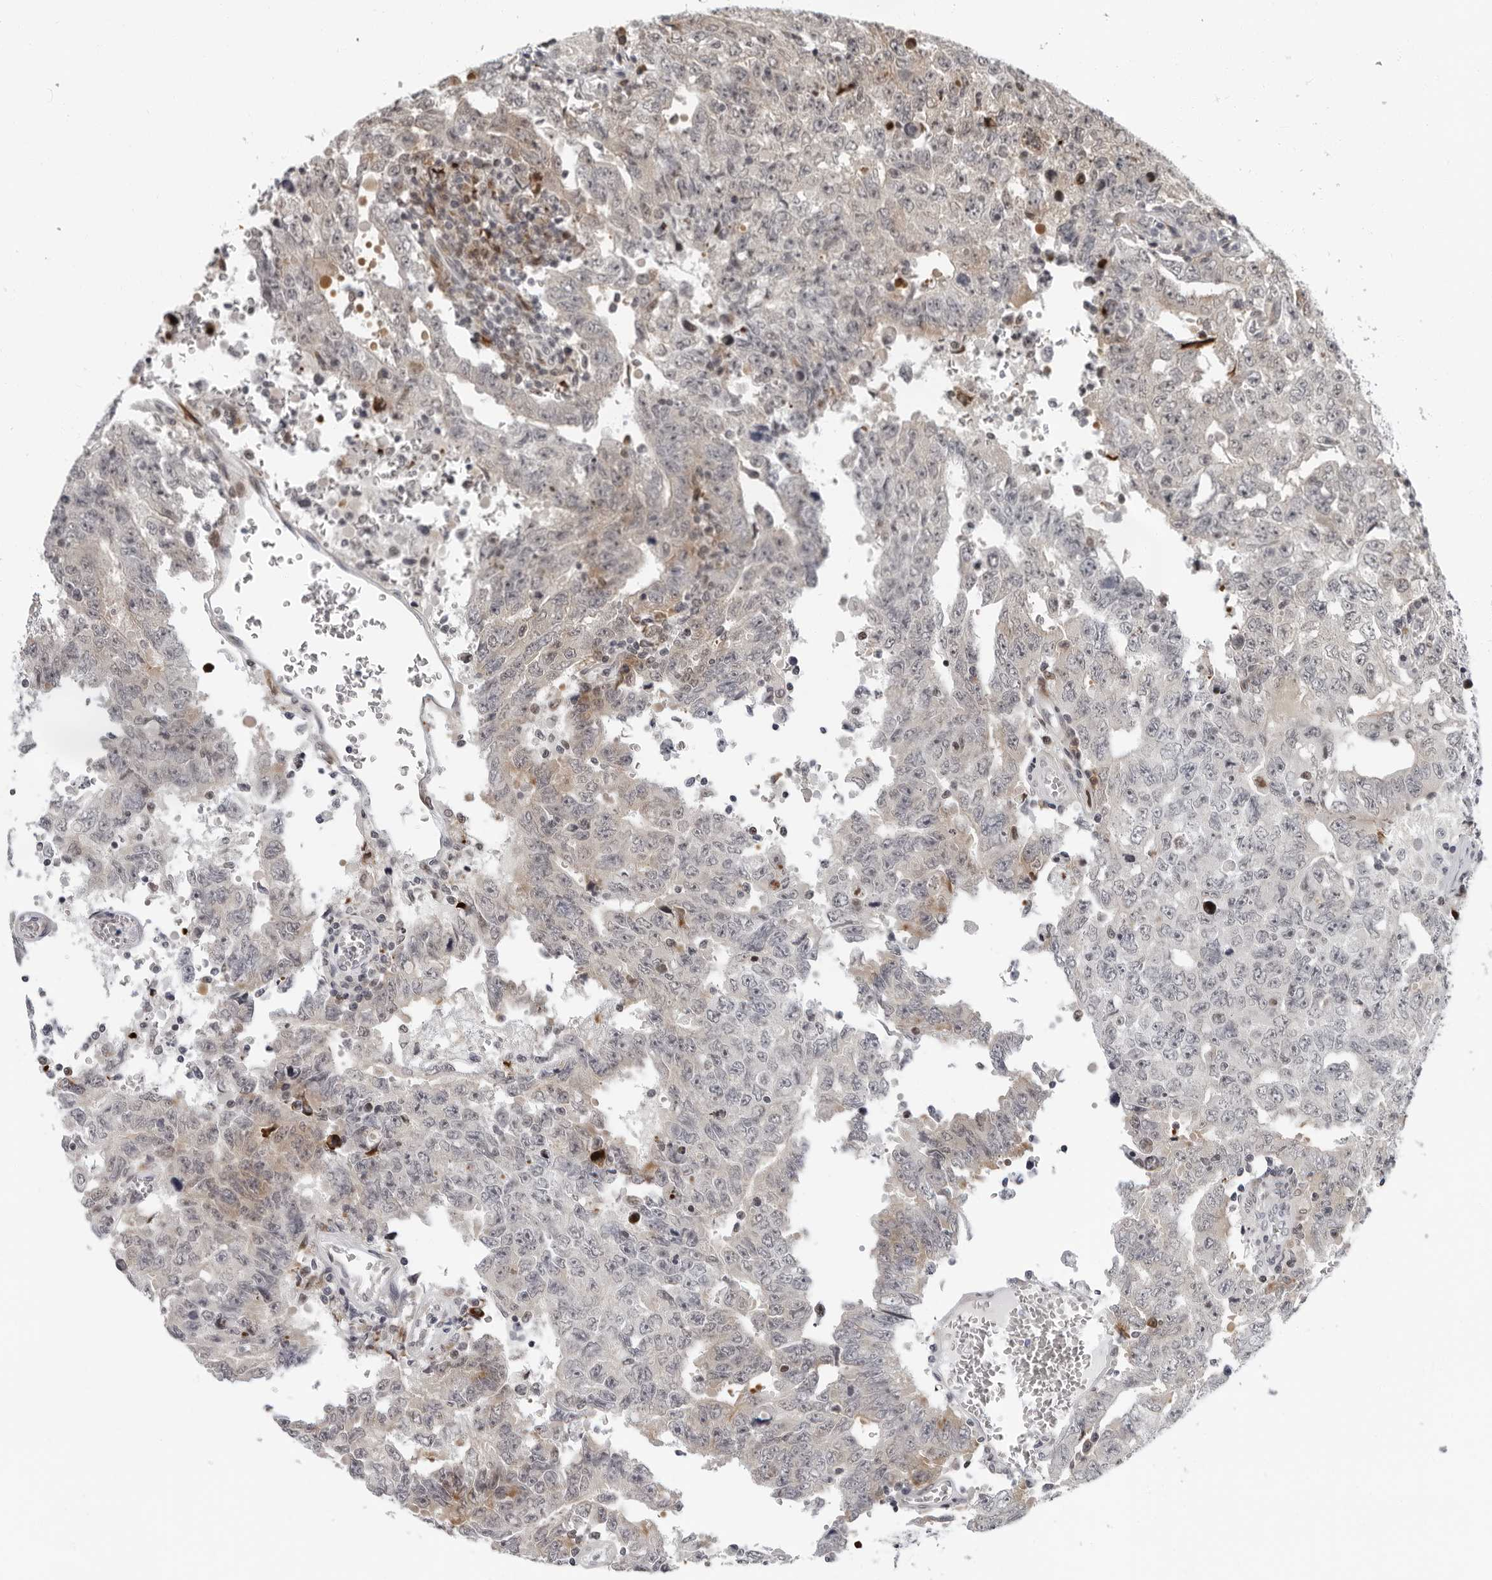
{"staining": {"intensity": "weak", "quantity": "<25%", "location": "cytoplasmic/membranous"}, "tissue": "testis cancer", "cell_type": "Tumor cells", "image_type": "cancer", "snomed": [{"axis": "morphology", "description": "Carcinoma, Embryonal, NOS"}, {"axis": "topography", "description": "Testis"}], "caption": "Immunohistochemical staining of human testis cancer reveals no significant staining in tumor cells.", "gene": "PIP4K2C", "patient": {"sex": "male", "age": 26}}